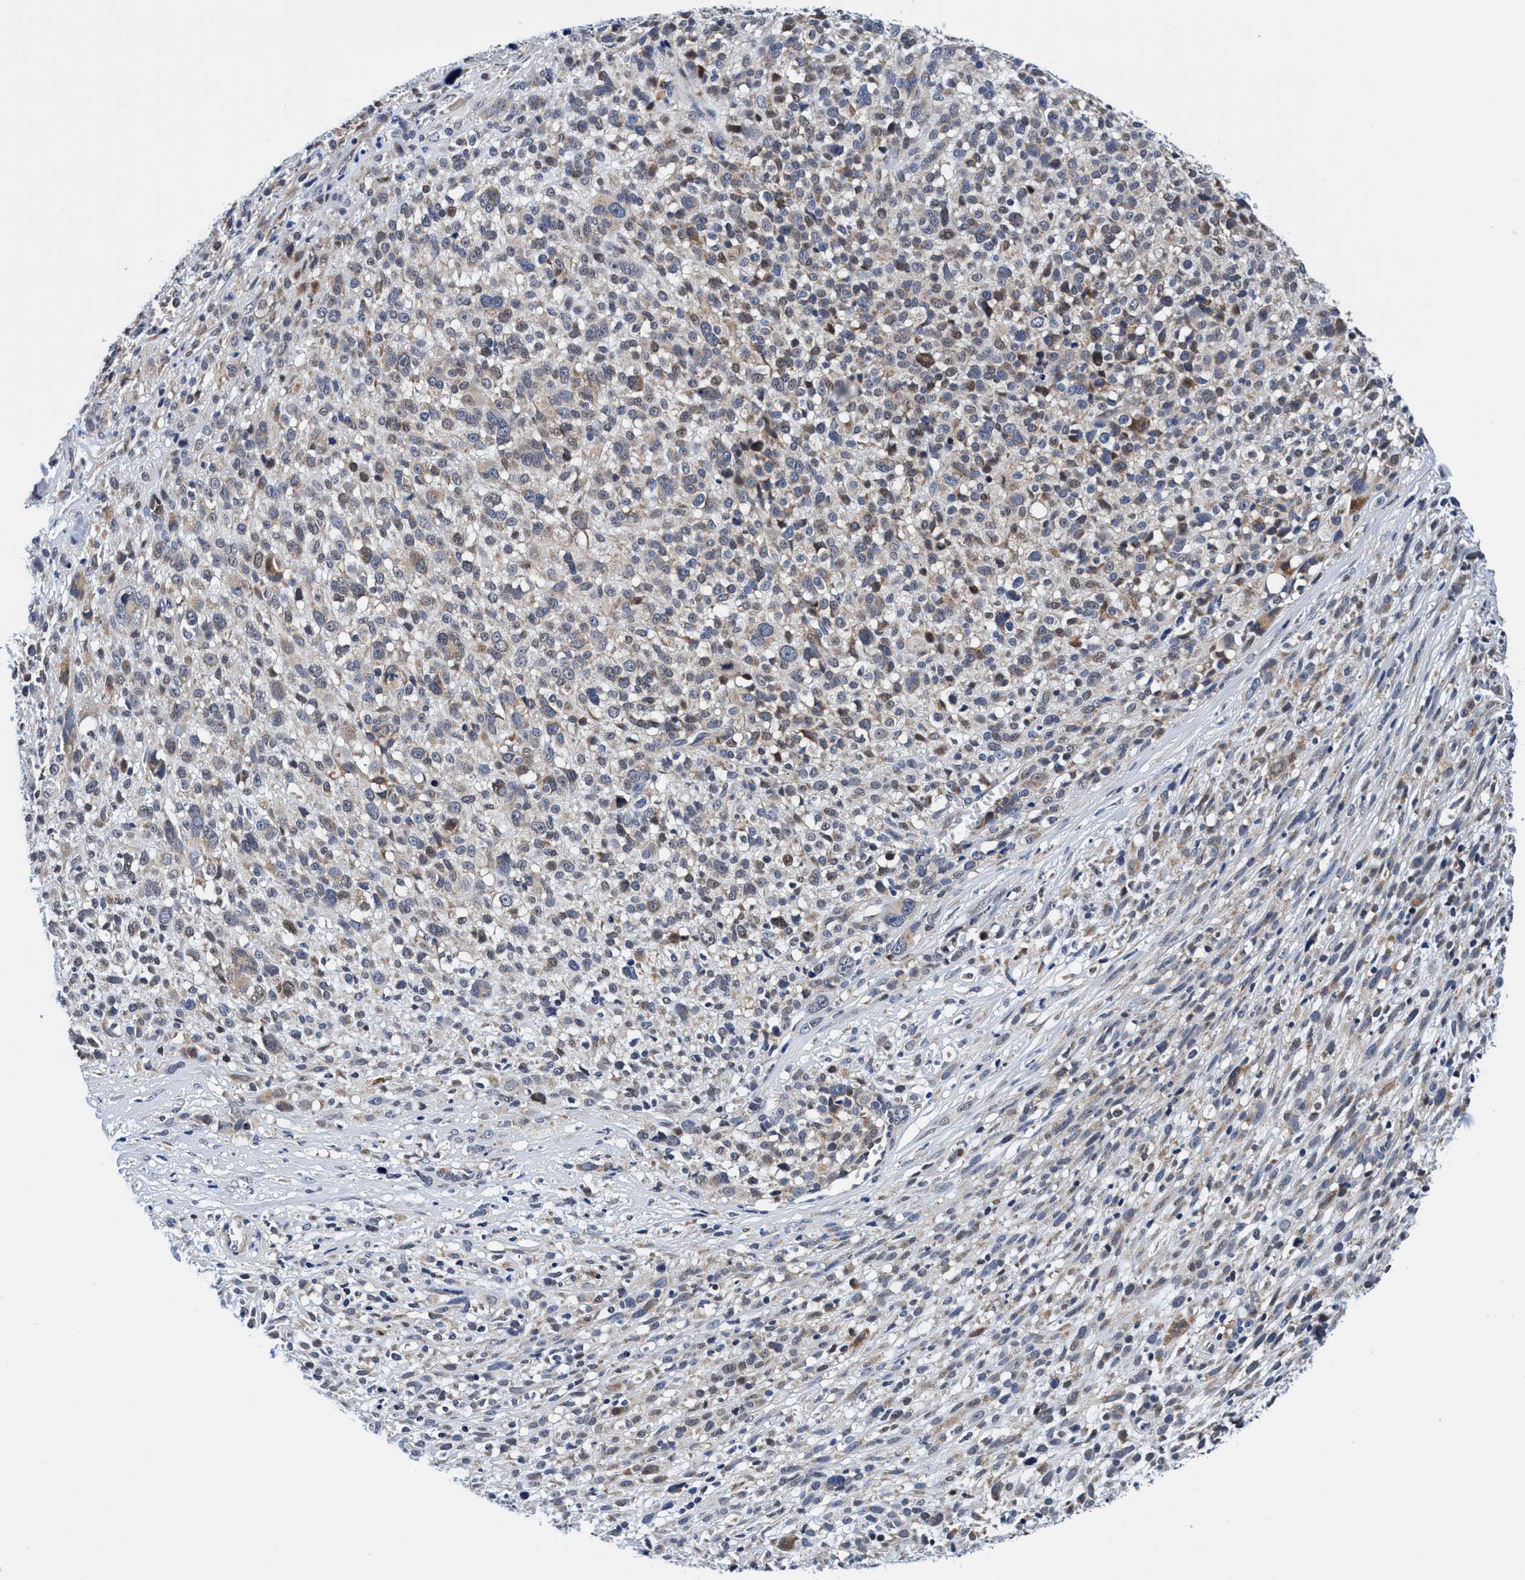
{"staining": {"intensity": "weak", "quantity": "<25%", "location": "cytoplasmic/membranous"}, "tissue": "melanoma", "cell_type": "Tumor cells", "image_type": "cancer", "snomed": [{"axis": "morphology", "description": "Malignant melanoma, NOS"}, {"axis": "topography", "description": "Skin"}], "caption": "A high-resolution histopathology image shows immunohistochemistry staining of malignant melanoma, which reveals no significant expression in tumor cells.", "gene": "AGAP2", "patient": {"sex": "female", "age": 55}}